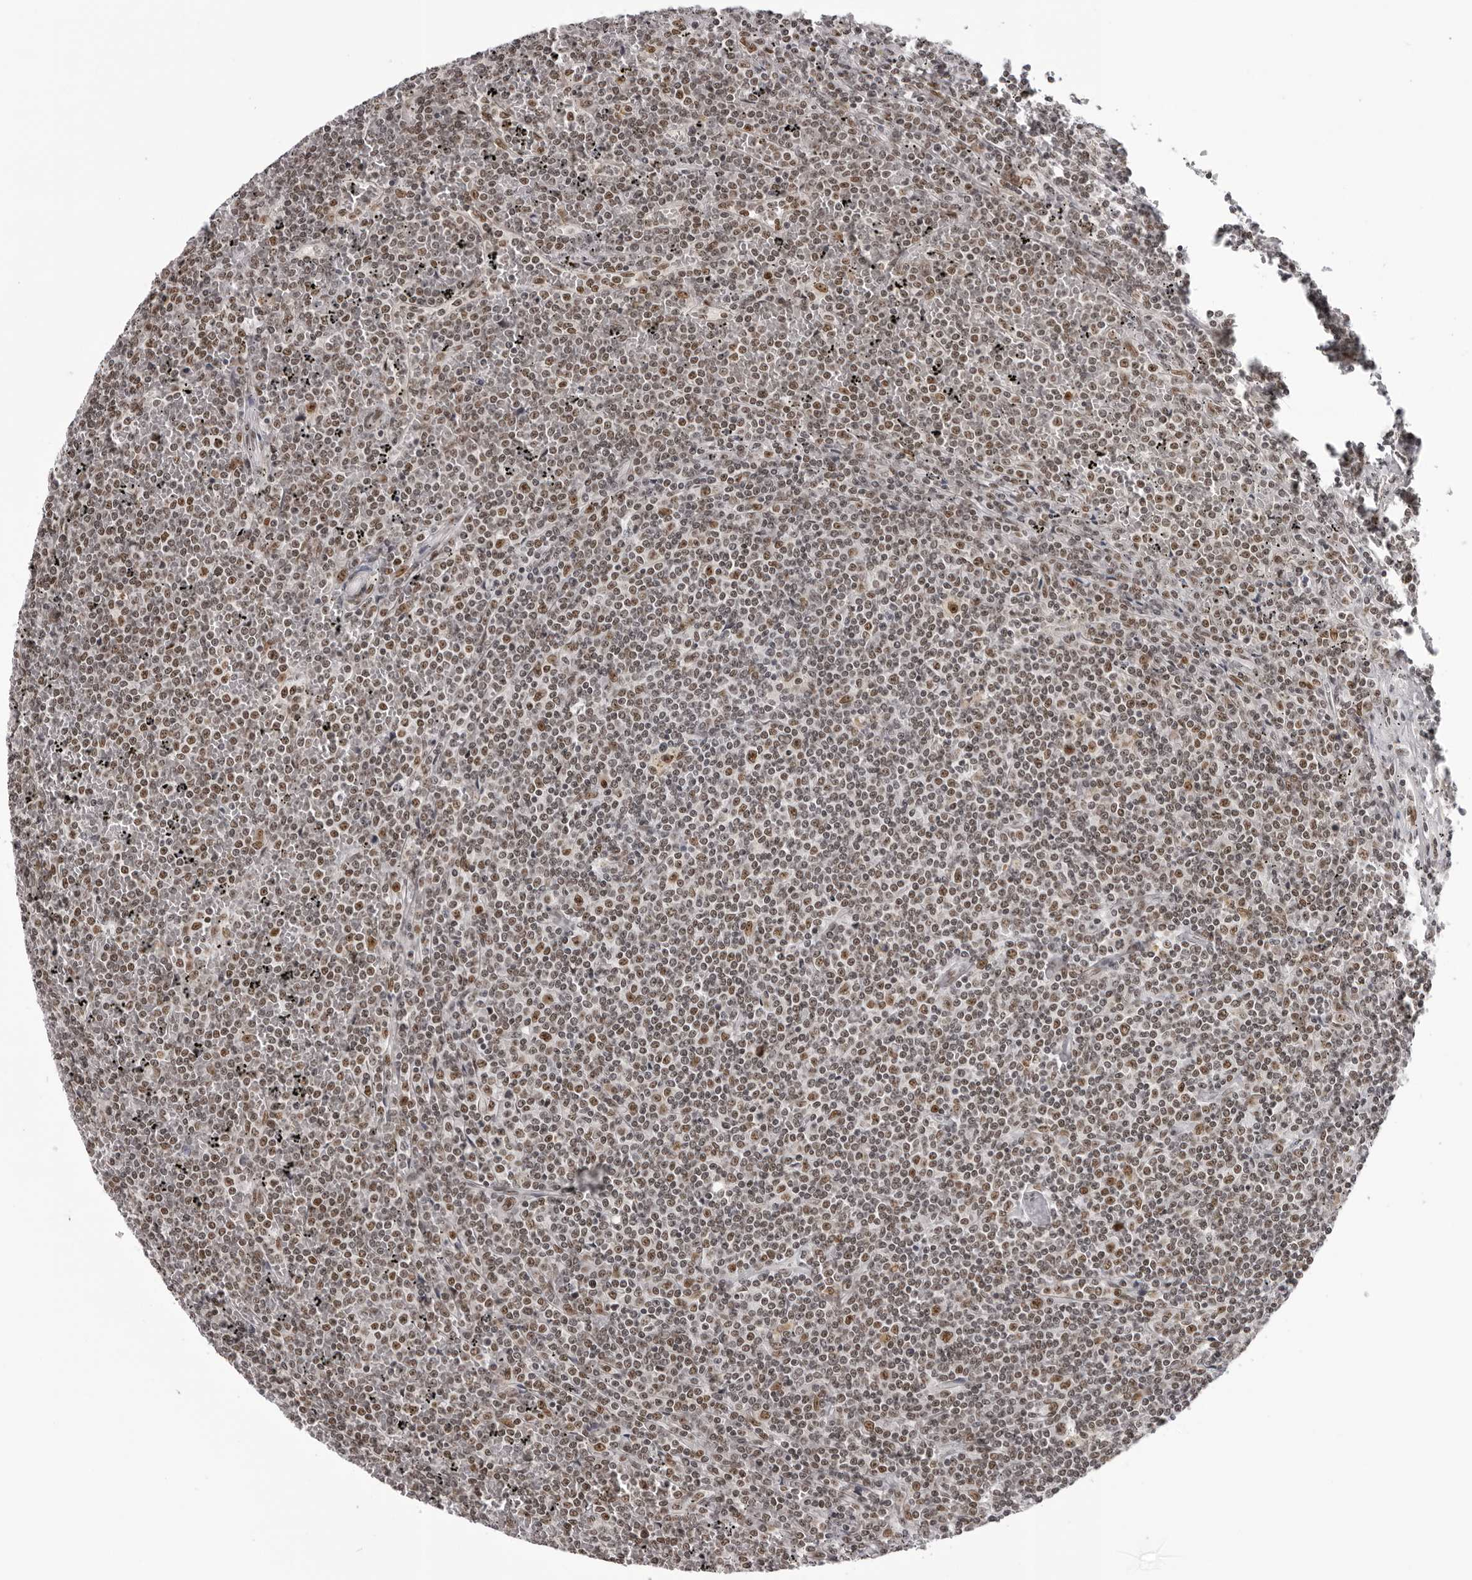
{"staining": {"intensity": "moderate", "quantity": ">75%", "location": "nuclear"}, "tissue": "lymphoma", "cell_type": "Tumor cells", "image_type": "cancer", "snomed": [{"axis": "morphology", "description": "Malignant lymphoma, non-Hodgkin's type, Low grade"}, {"axis": "topography", "description": "Spleen"}], "caption": "Human low-grade malignant lymphoma, non-Hodgkin's type stained with a protein marker reveals moderate staining in tumor cells.", "gene": "HEXIM2", "patient": {"sex": "female", "age": 19}}